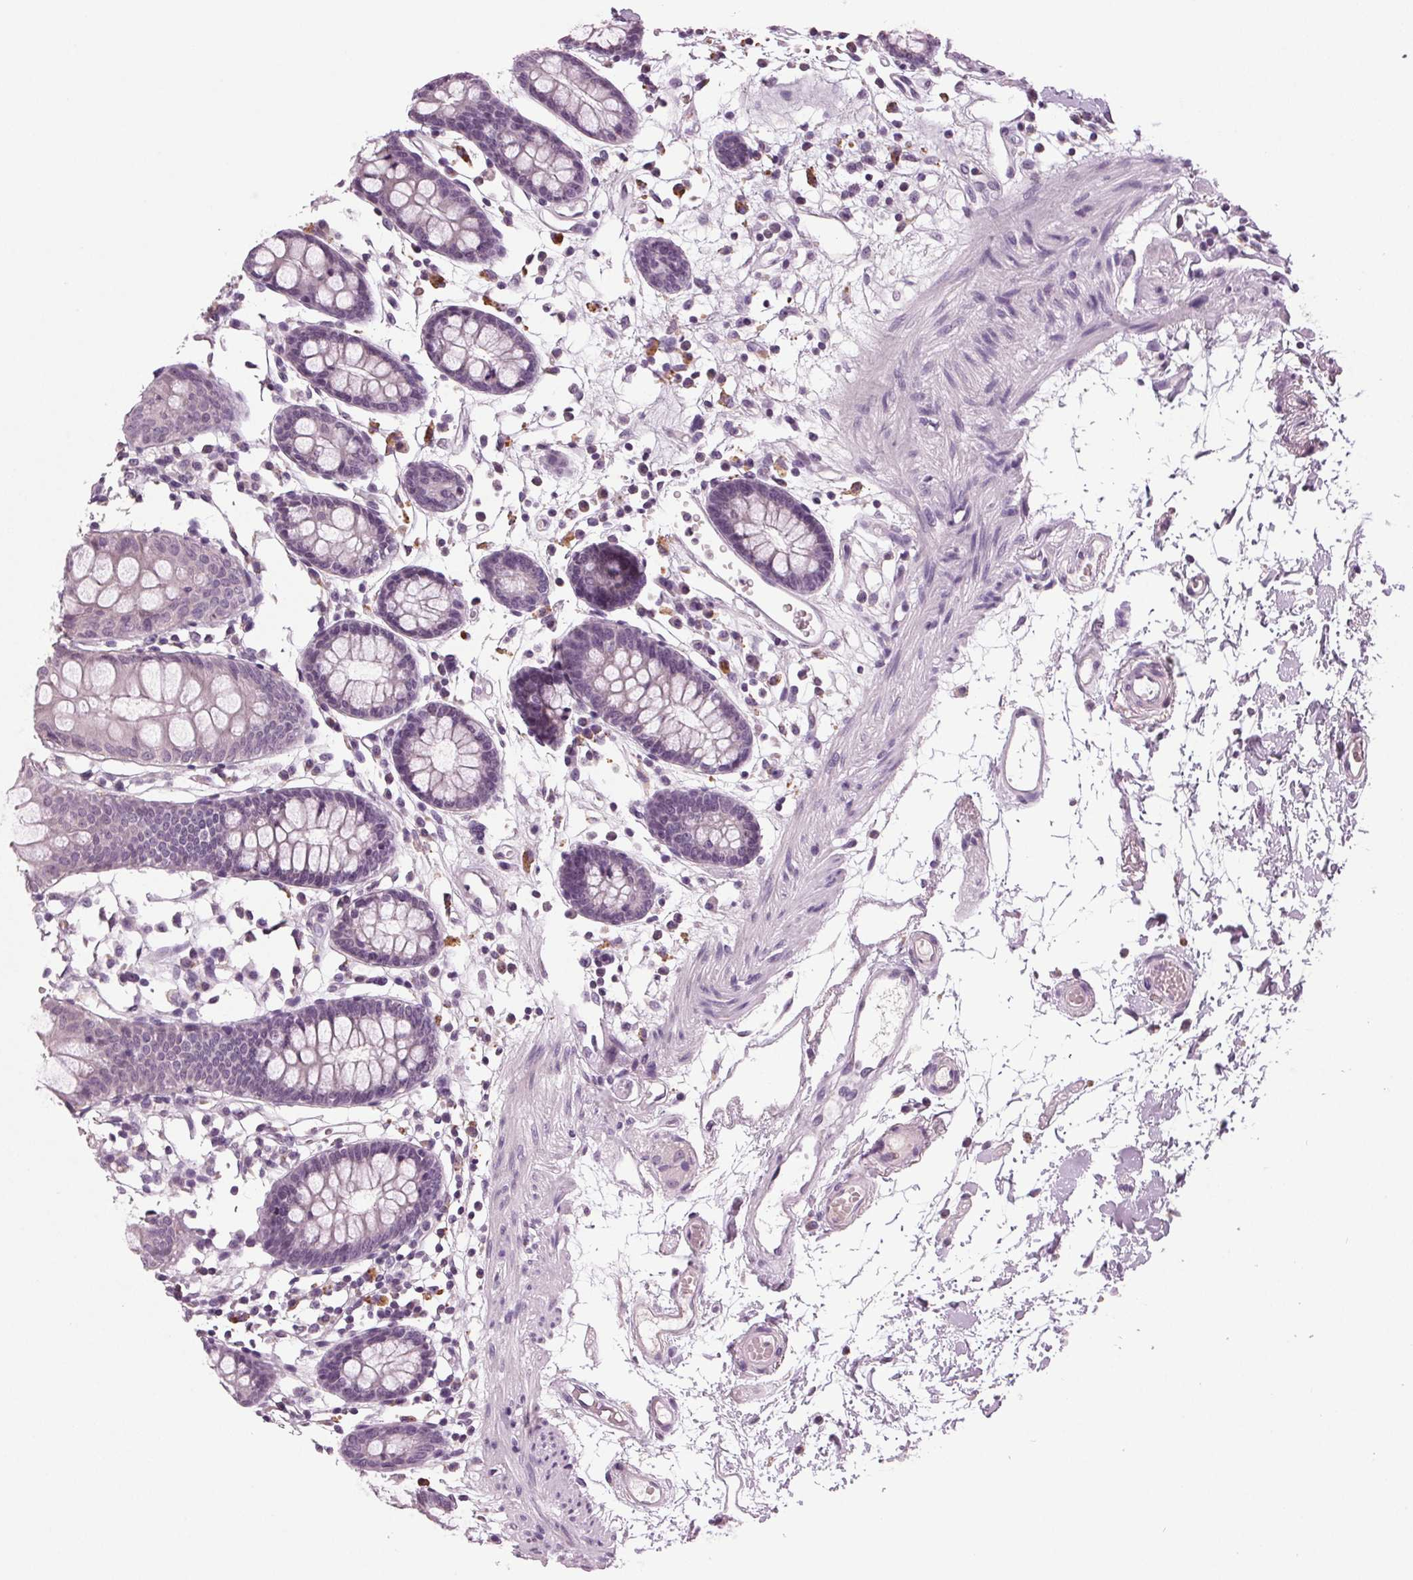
{"staining": {"intensity": "negative", "quantity": "none", "location": "none"}, "tissue": "colon", "cell_type": "Endothelial cells", "image_type": "normal", "snomed": [{"axis": "morphology", "description": "Normal tissue, NOS"}, {"axis": "topography", "description": "Colon"}], "caption": "A photomicrograph of human colon is negative for staining in endothelial cells.", "gene": "DNAH12", "patient": {"sex": "female", "age": 84}}